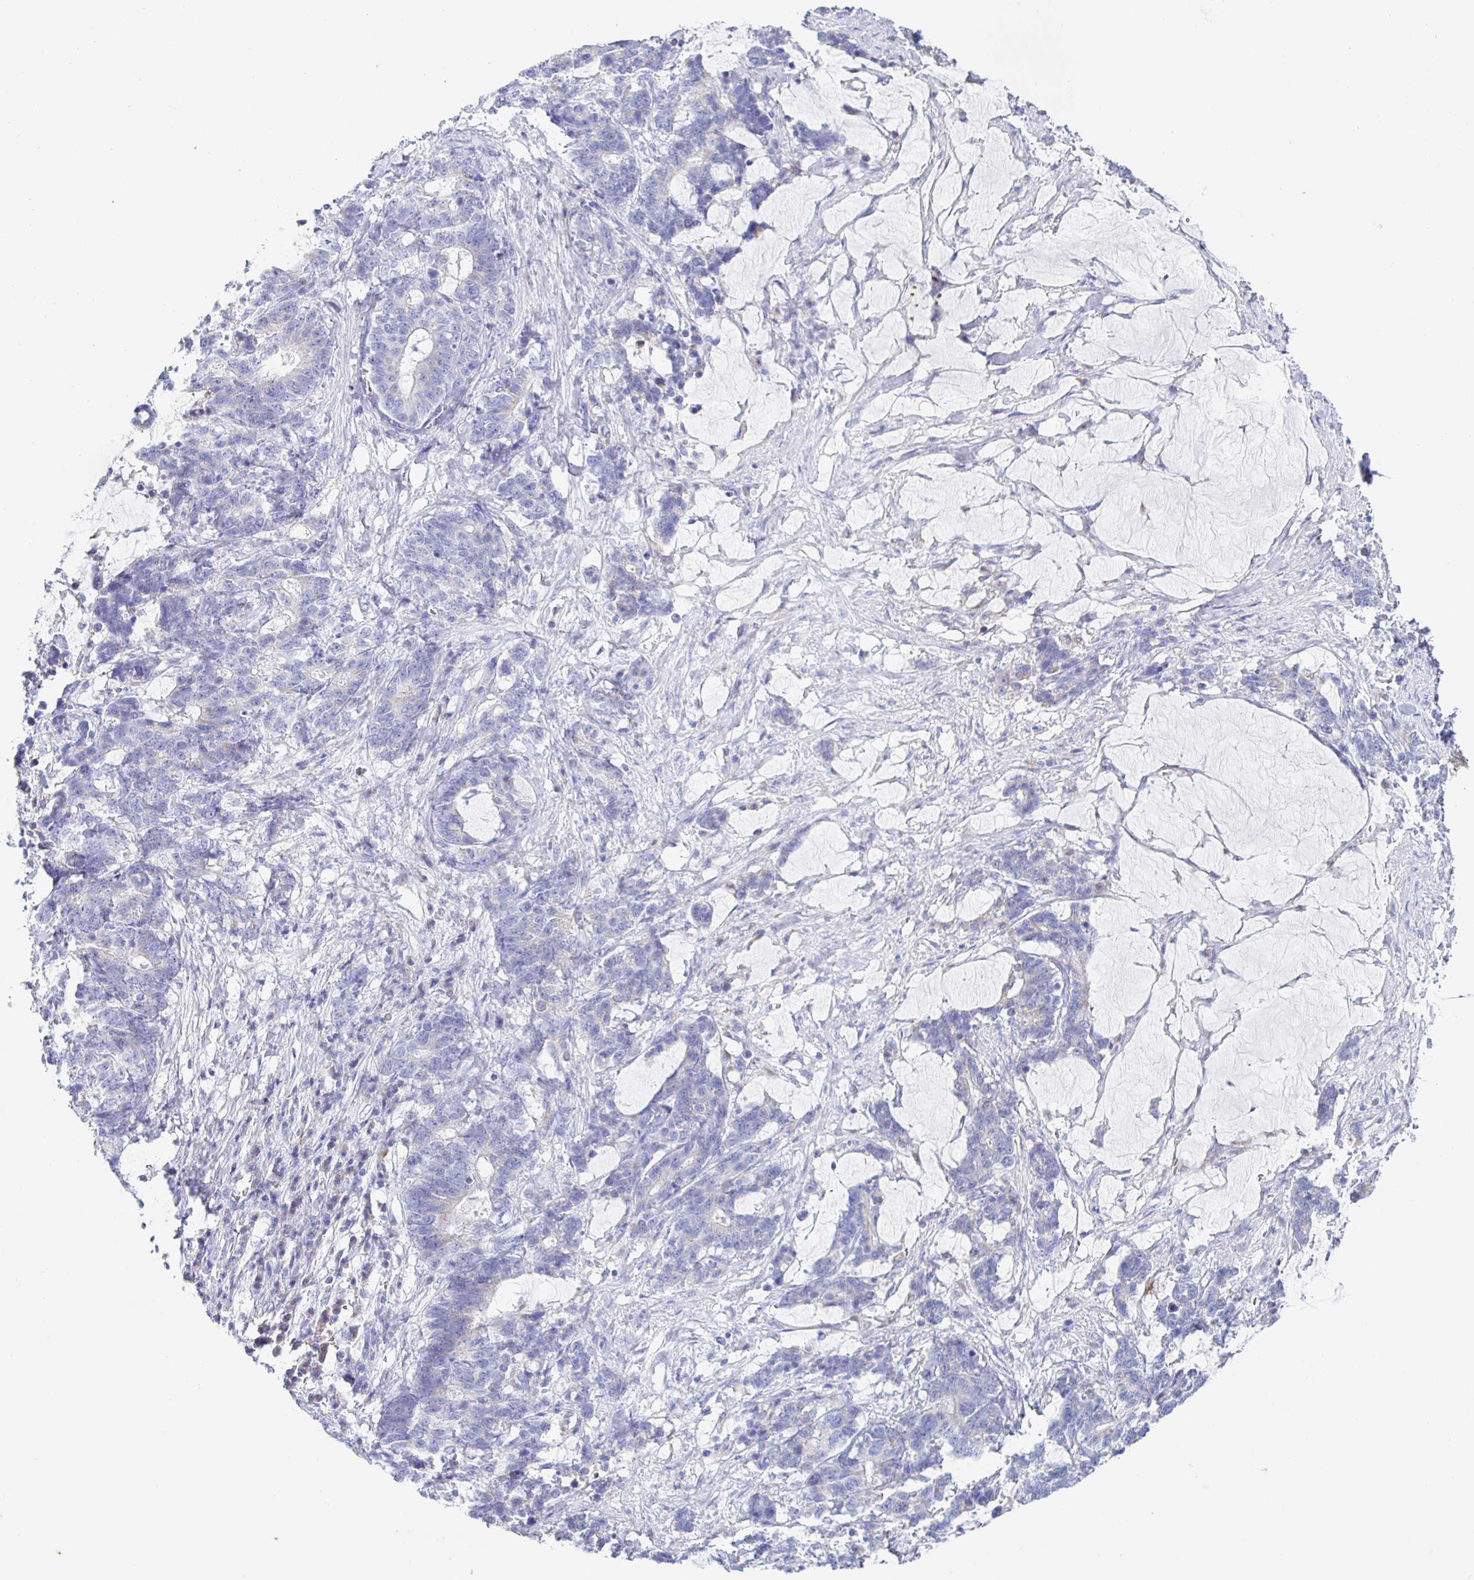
{"staining": {"intensity": "negative", "quantity": "none", "location": "none"}, "tissue": "stomach cancer", "cell_type": "Tumor cells", "image_type": "cancer", "snomed": [{"axis": "morphology", "description": "Normal tissue, NOS"}, {"axis": "morphology", "description": "Adenocarcinoma, NOS"}, {"axis": "topography", "description": "Stomach"}], "caption": "DAB immunohistochemical staining of stomach adenocarcinoma exhibits no significant staining in tumor cells.", "gene": "SYNGR4", "patient": {"sex": "female", "age": 64}}